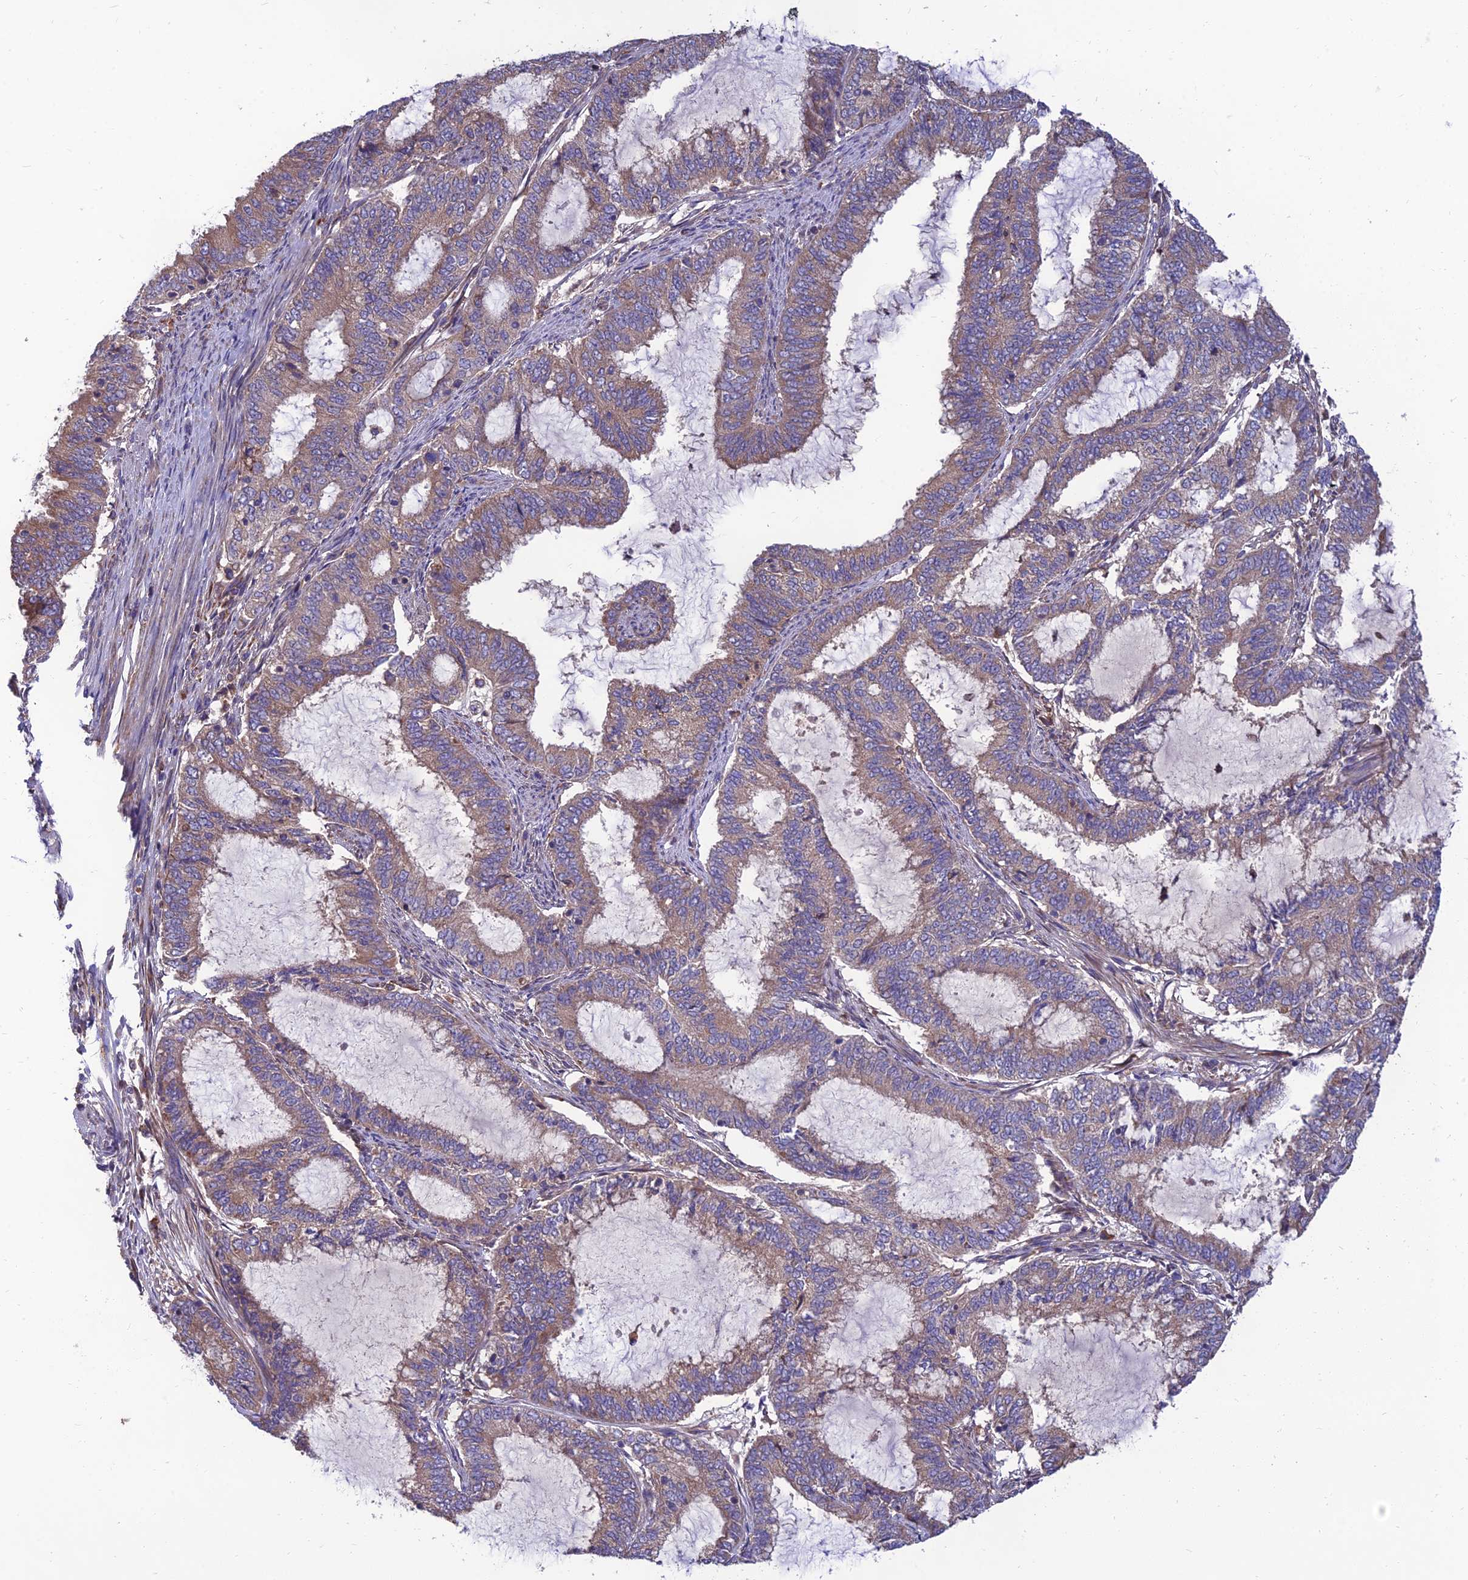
{"staining": {"intensity": "moderate", "quantity": ">75%", "location": "cytoplasmic/membranous"}, "tissue": "endometrial cancer", "cell_type": "Tumor cells", "image_type": "cancer", "snomed": [{"axis": "morphology", "description": "Adenocarcinoma, NOS"}, {"axis": "topography", "description": "Endometrium"}], "caption": "Human endometrial cancer stained for a protein (brown) reveals moderate cytoplasmic/membranous positive staining in approximately >75% of tumor cells.", "gene": "UMAD1", "patient": {"sex": "female", "age": 51}}